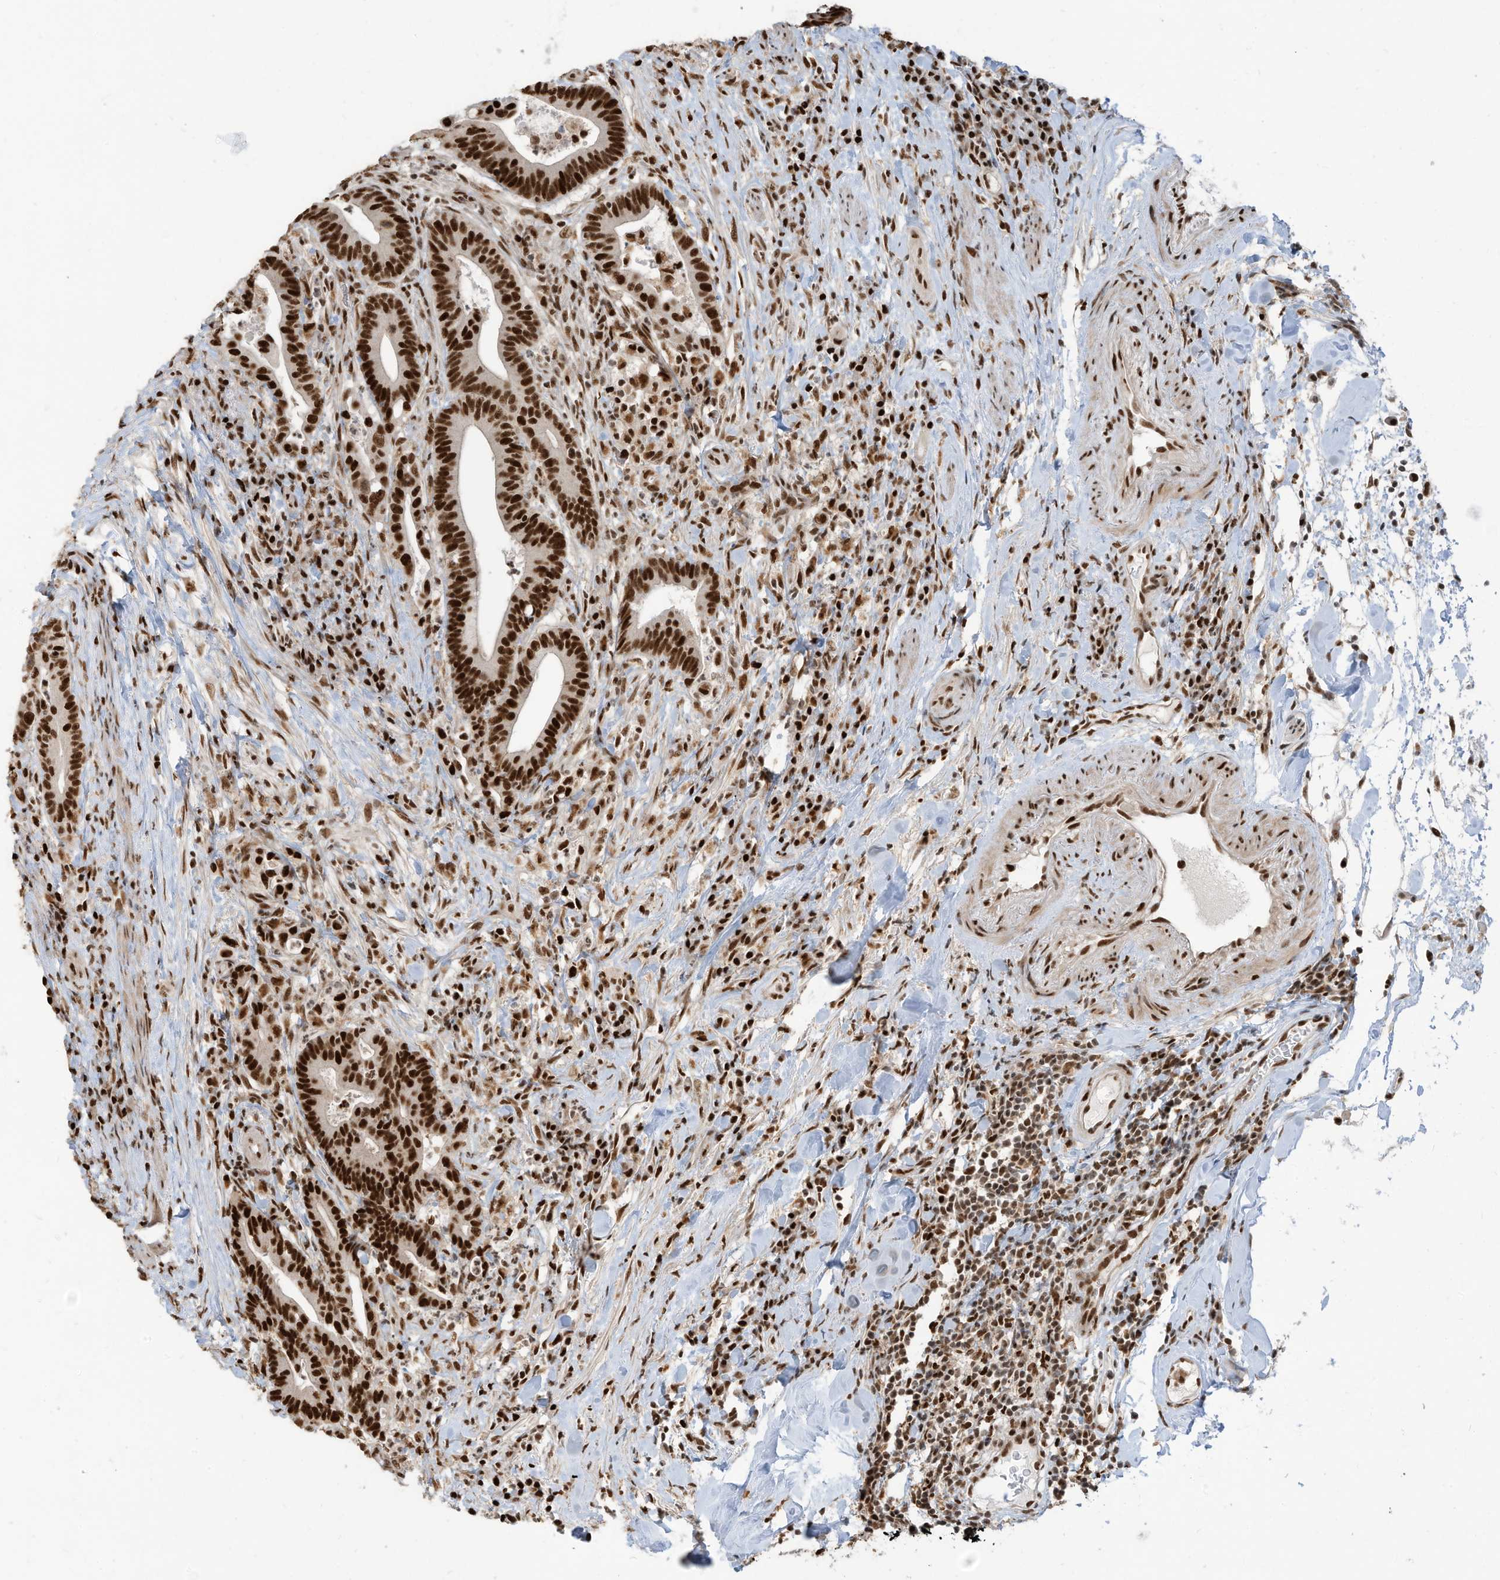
{"staining": {"intensity": "strong", "quantity": ">75%", "location": "nuclear"}, "tissue": "colorectal cancer", "cell_type": "Tumor cells", "image_type": "cancer", "snomed": [{"axis": "morphology", "description": "Adenocarcinoma, NOS"}, {"axis": "topography", "description": "Colon"}], "caption": "Colorectal adenocarcinoma stained for a protein (brown) demonstrates strong nuclear positive staining in approximately >75% of tumor cells.", "gene": "SAMD15", "patient": {"sex": "female", "age": 66}}